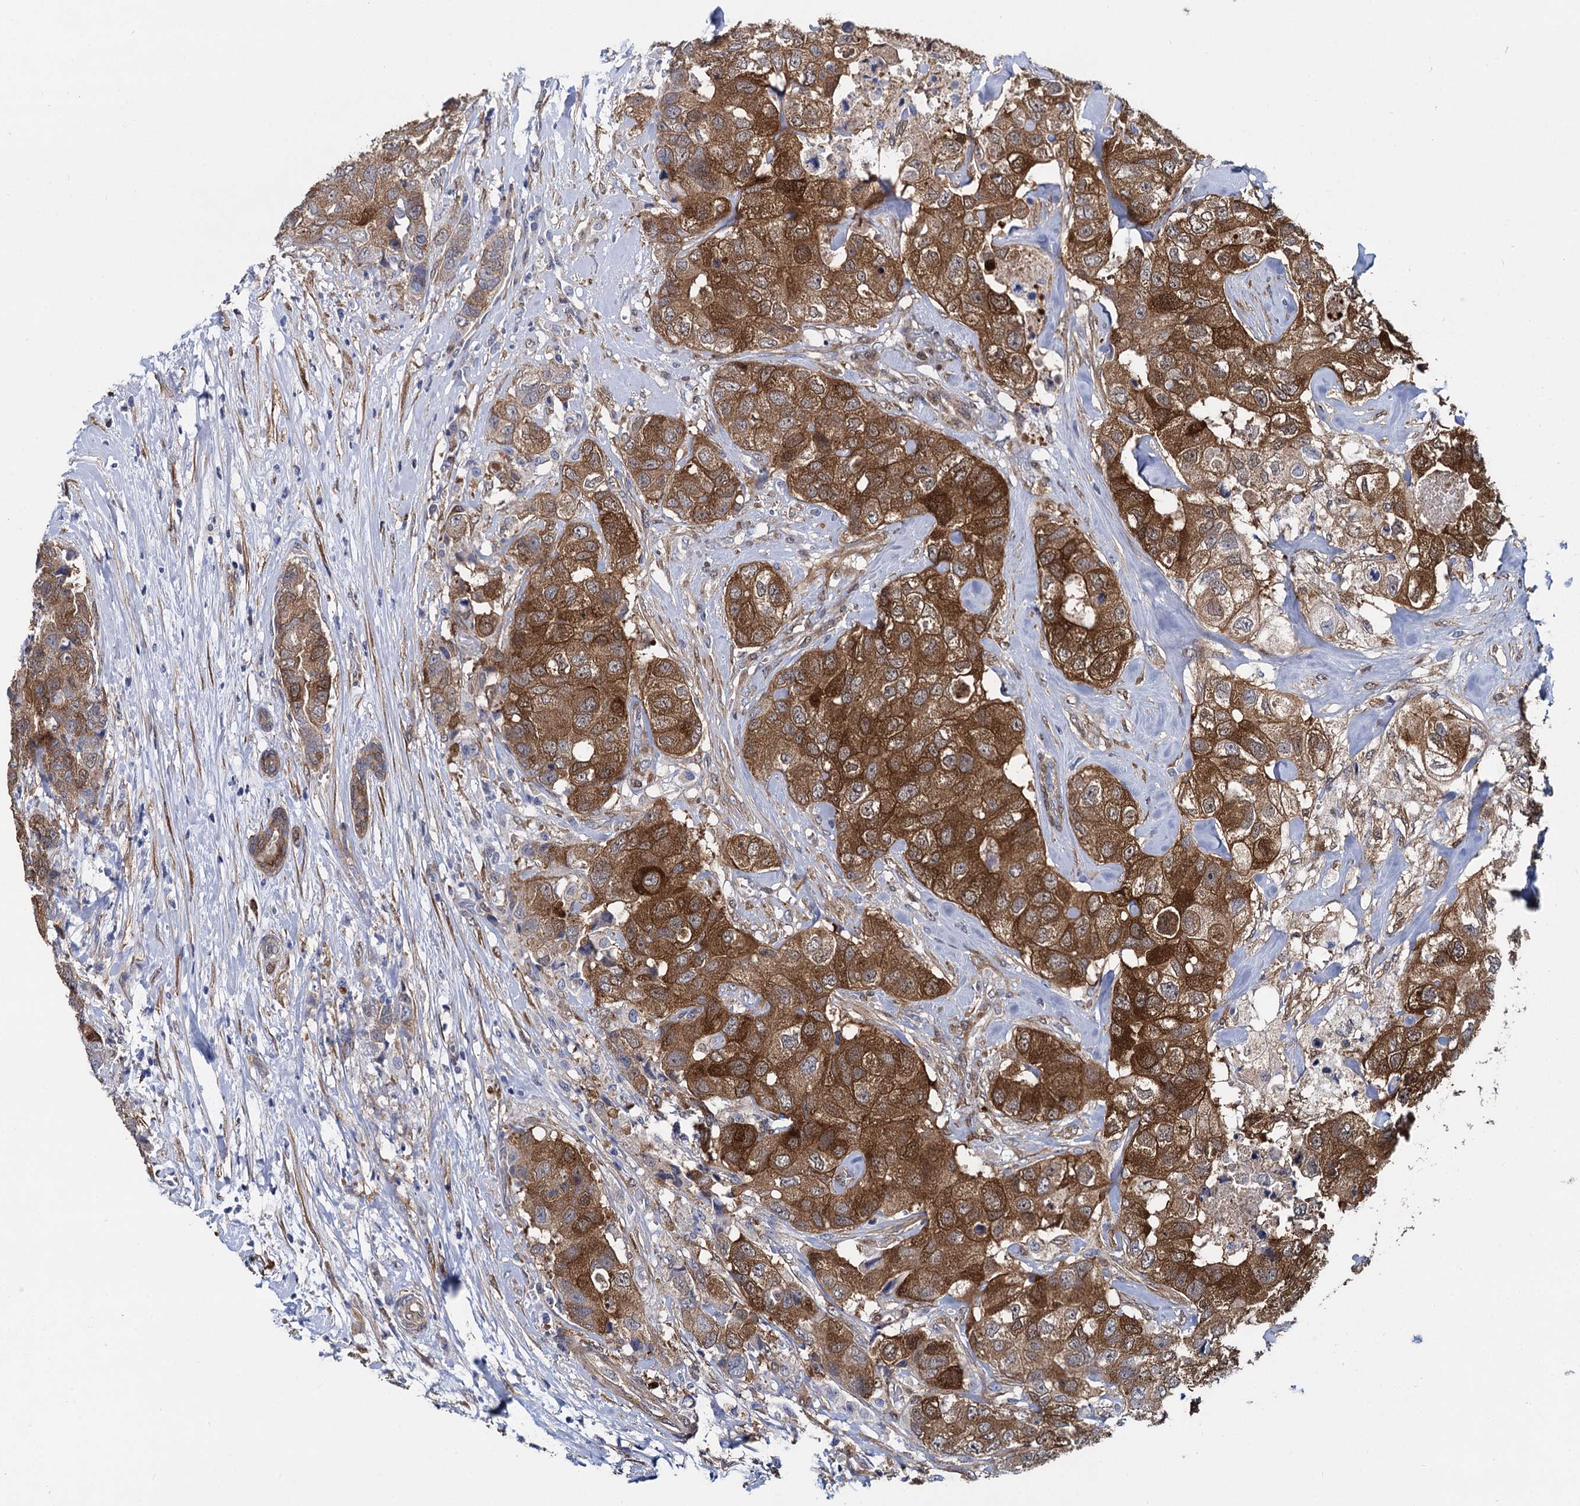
{"staining": {"intensity": "strong", "quantity": ">75%", "location": "cytoplasmic/membranous"}, "tissue": "breast cancer", "cell_type": "Tumor cells", "image_type": "cancer", "snomed": [{"axis": "morphology", "description": "Duct carcinoma"}, {"axis": "topography", "description": "Breast"}], "caption": "The histopathology image shows staining of breast cancer, revealing strong cytoplasmic/membranous protein staining (brown color) within tumor cells. The protein of interest is shown in brown color, while the nuclei are stained blue.", "gene": "GSTM3", "patient": {"sex": "female", "age": 62}}